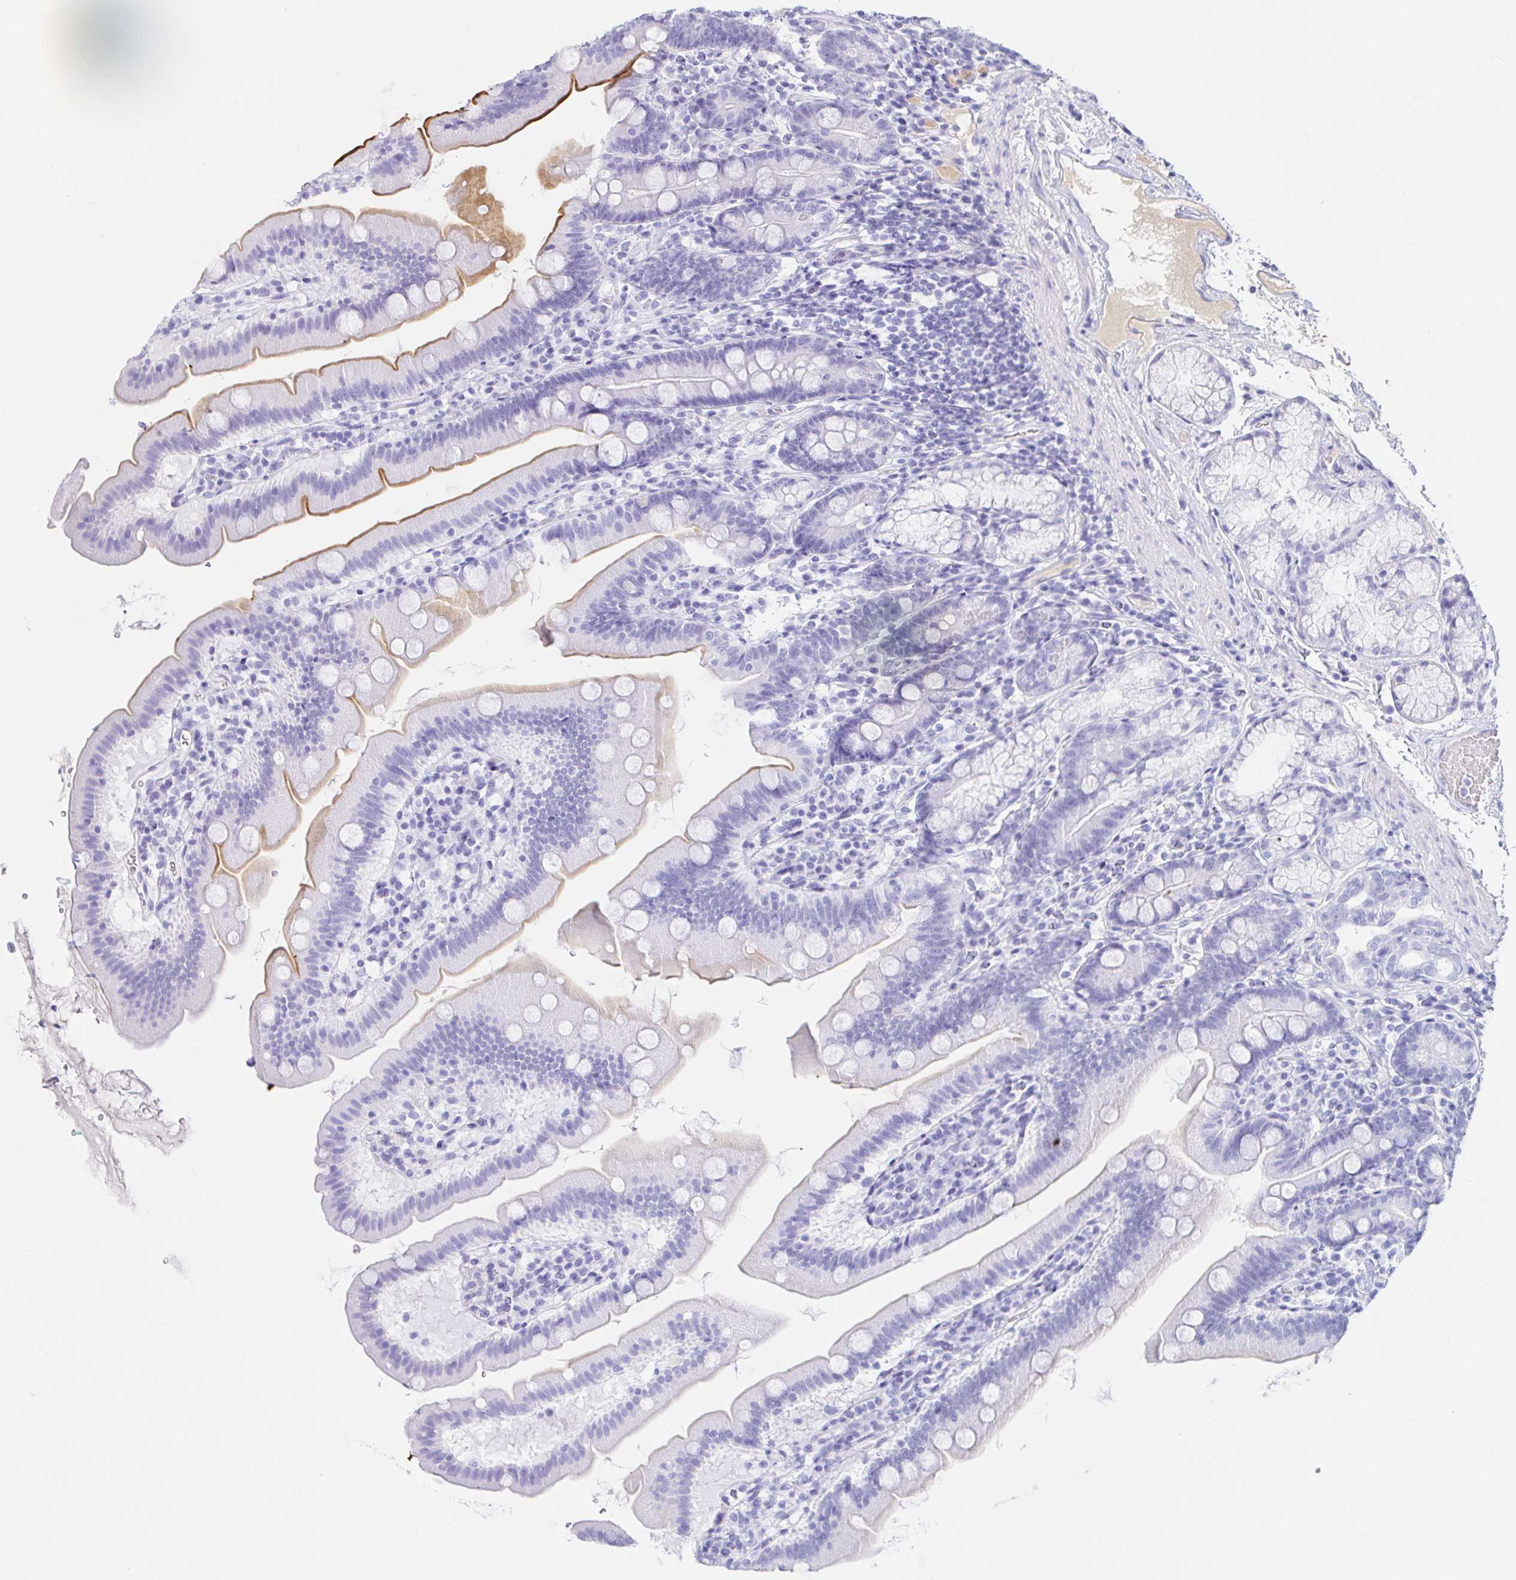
{"staining": {"intensity": "moderate", "quantity": "25%-75%", "location": "cytoplasmic/membranous"}, "tissue": "duodenum", "cell_type": "Glandular cells", "image_type": "normal", "snomed": [{"axis": "morphology", "description": "Normal tissue, NOS"}, {"axis": "topography", "description": "Duodenum"}], "caption": "Normal duodenum exhibits moderate cytoplasmic/membranous expression in approximately 25%-75% of glandular cells, visualized by immunohistochemistry. (DAB IHC, brown staining for protein, blue staining for nuclei).", "gene": "SAA2", "patient": {"sex": "female", "age": 67}}